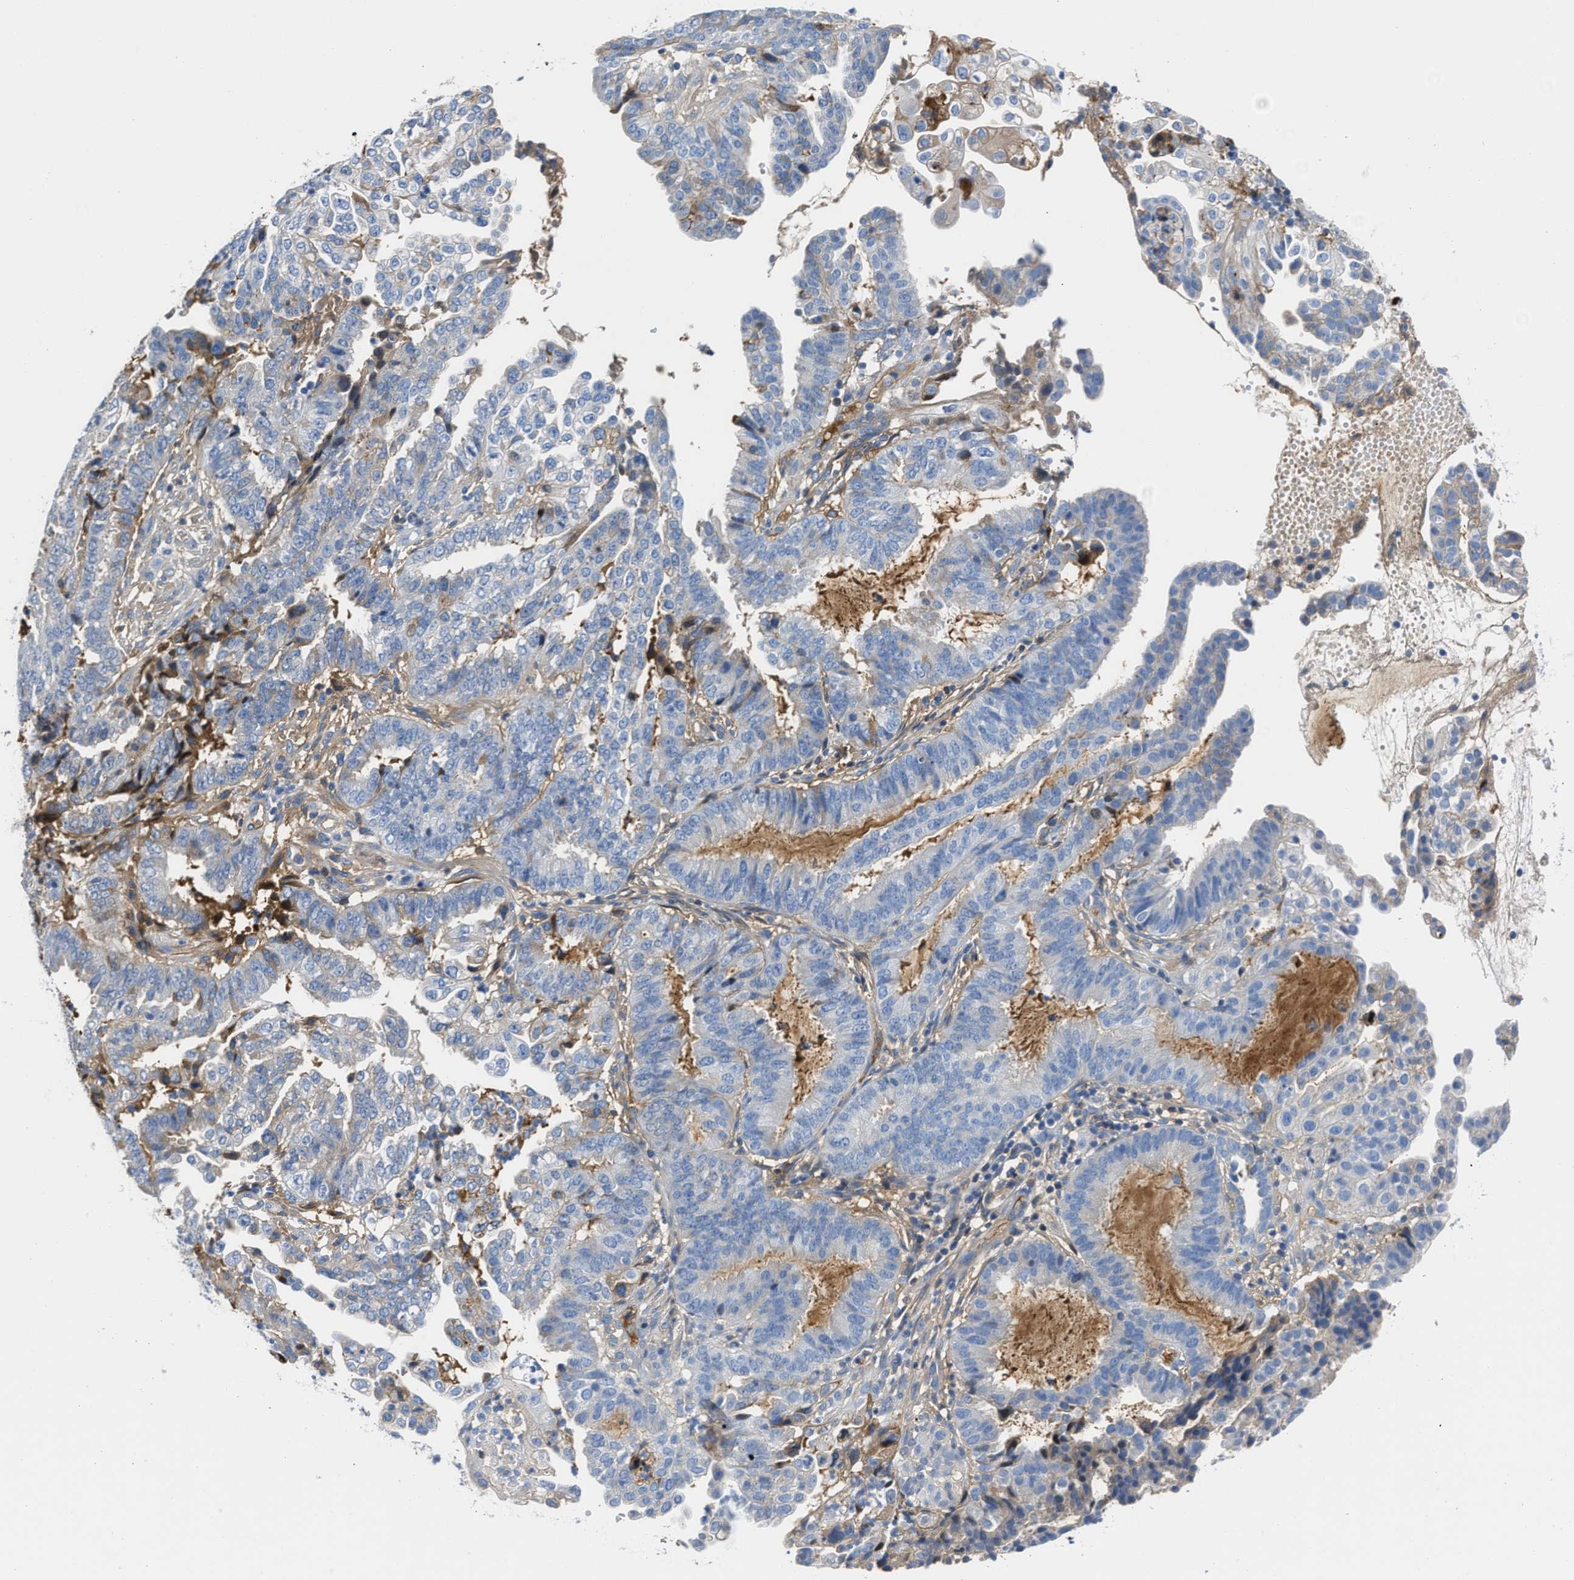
{"staining": {"intensity": "negative", "quantity": "none", "location": "none"}, "tissue": "endometrial cancer", "cell_type": "Tumor cells", "image_type": "cancer", "snomed": [{"axis": "morphology", "description": "Adenocarcinoma, NOS"}, {"axis": "topography", "description": "Endometrium"}], "caption": "There is no significant expression in tumor cells of endometrial adenocarcinoma.", "gene": "GC", "patient": {"sex": "female", "age": 51}}